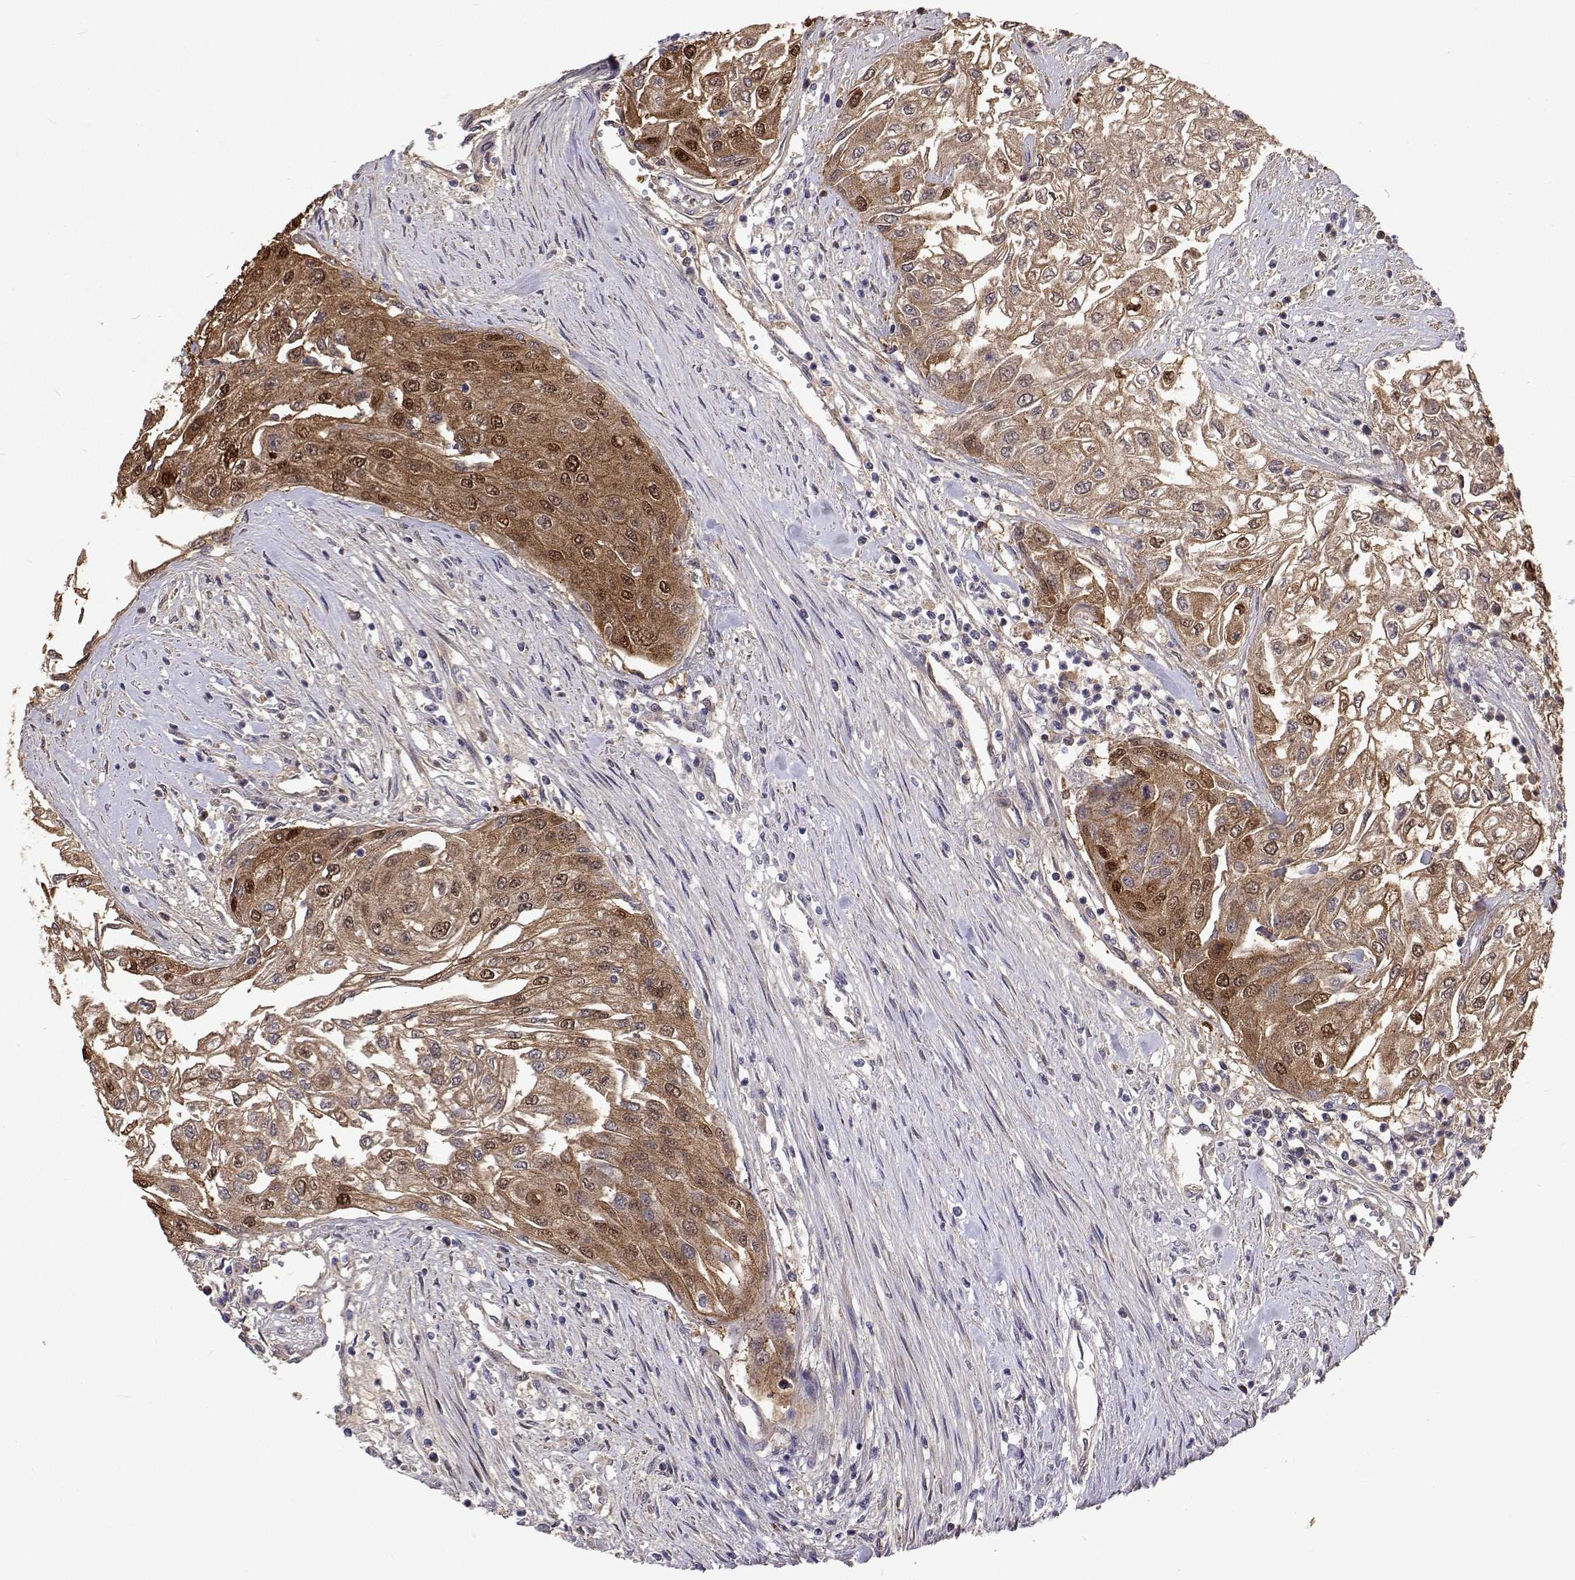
{"staining": {"intensity": "moderate", "quantity": ">75%", "location": "cytoplasmic/membranous,nuclear"}, "tissue": "urothelial cancer", "cell_type": "Tumor cells", "image_type": "cancer", "snomed": [{"axis": "morphology", "description": "Urothelial carcinoma, High grade"}, {"axis": "topography", "description": "Urinary bladder"}], "caption": "Immunohistochemistry (IHC) photomicrograph of human urothelial carcinoma (high-grade) stained for a protein (brown), which exhibits medium levels of moderate cytoplasmic/membranous and nuclear positivity in approximately >75% of tumor cells.", "gene": "DHTKD1", "patient": {"sex": "male", "age": 62}}